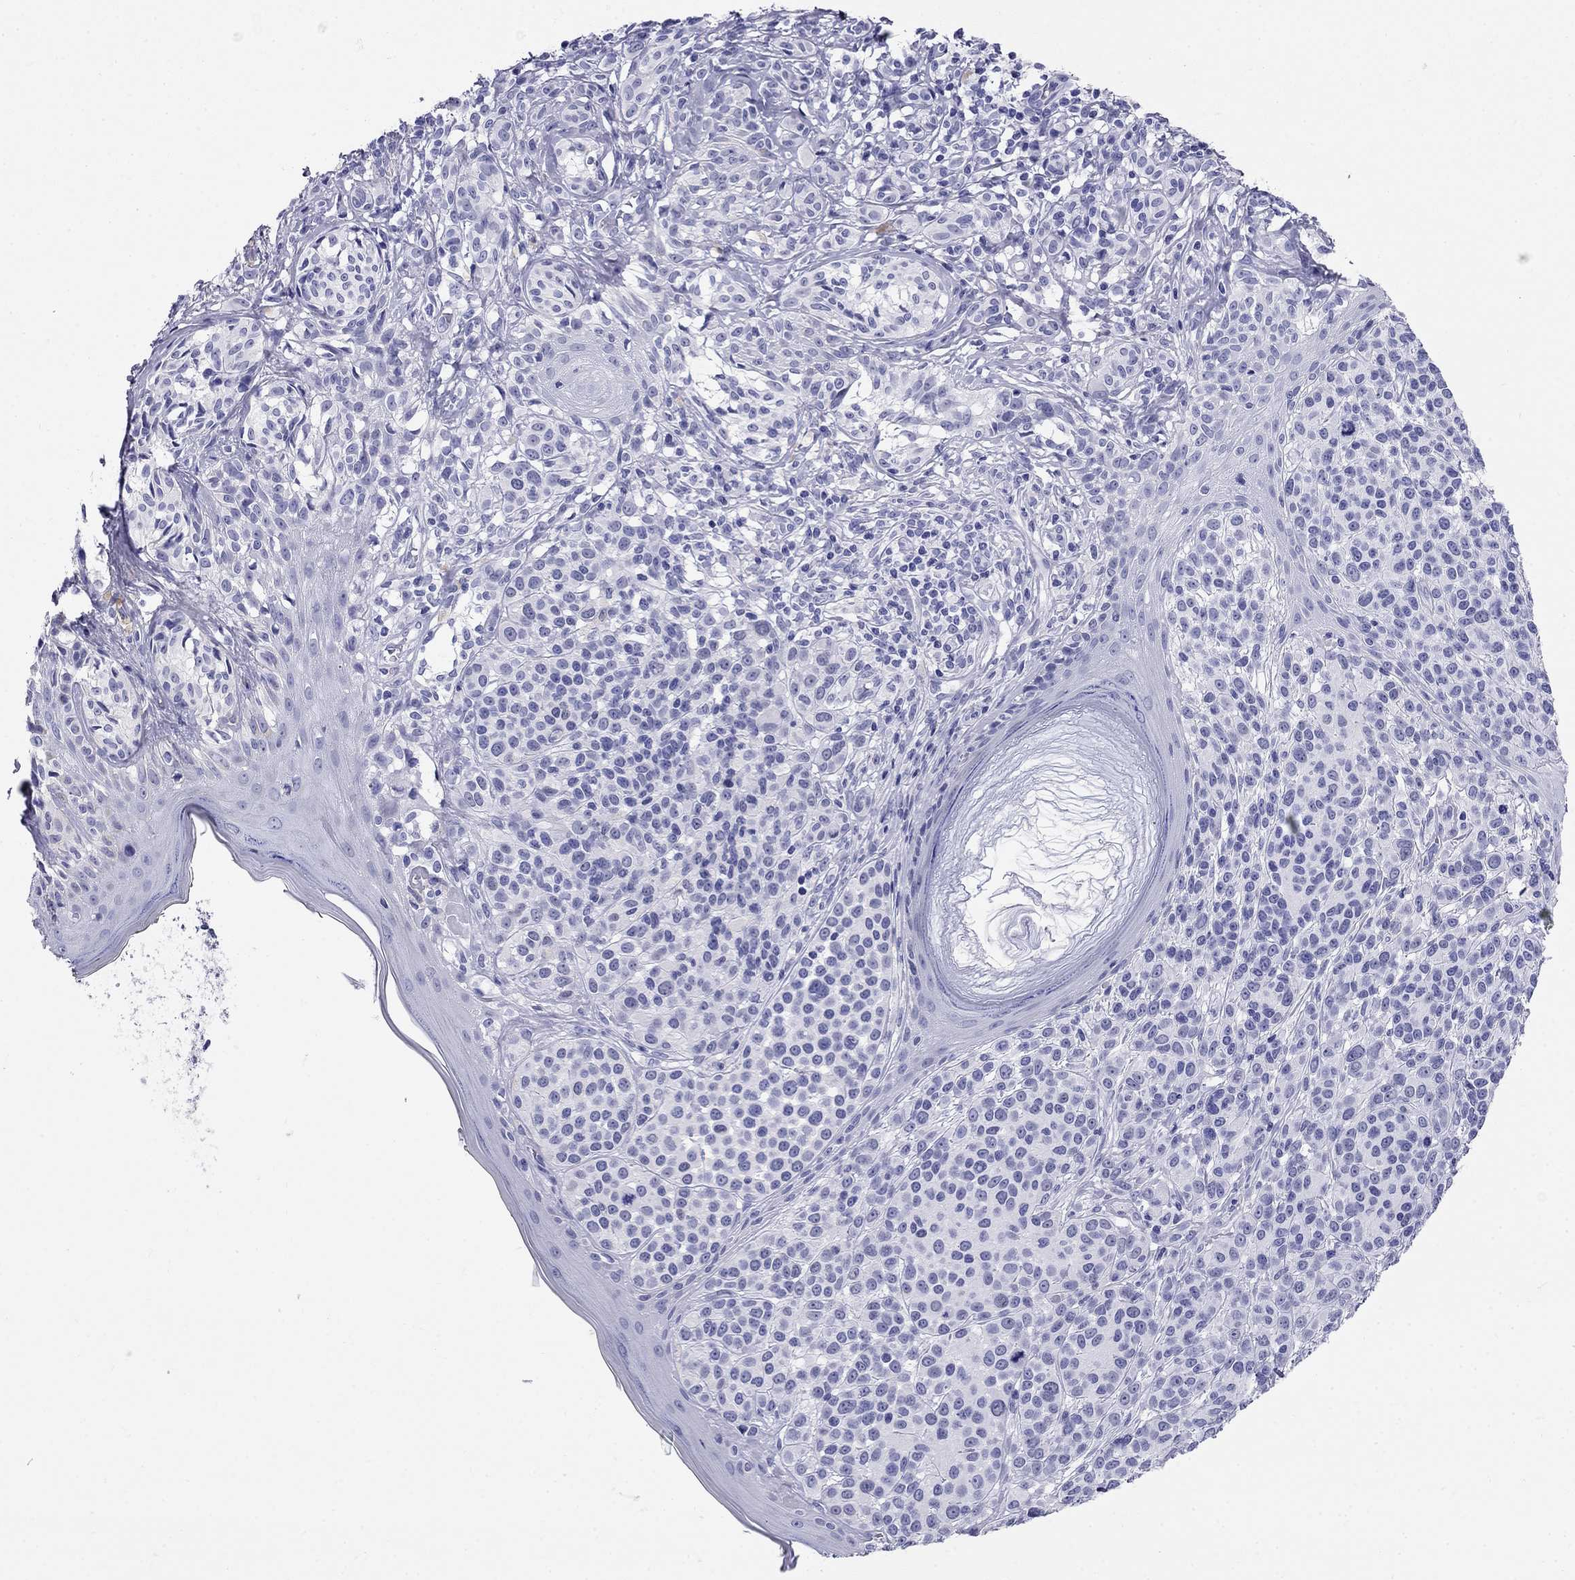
{"staining": {"intensity": "negative", "quantity": "none", "location": "none"}, "tissue": "melanoma", "cell_type": "Tumor cells", "image_type": "cancer", "snomed": [{"axis": "morphology", "description": "Malignant melanoma, NOS"}, {"axis": "topography", "description": "Skin"}], "caption": "Immunohistochemical staining of human melanoma shows no significant staining in tumor cells.", "gene": "PPP1R36", "patient": {"sex": "male", "age": 79}}